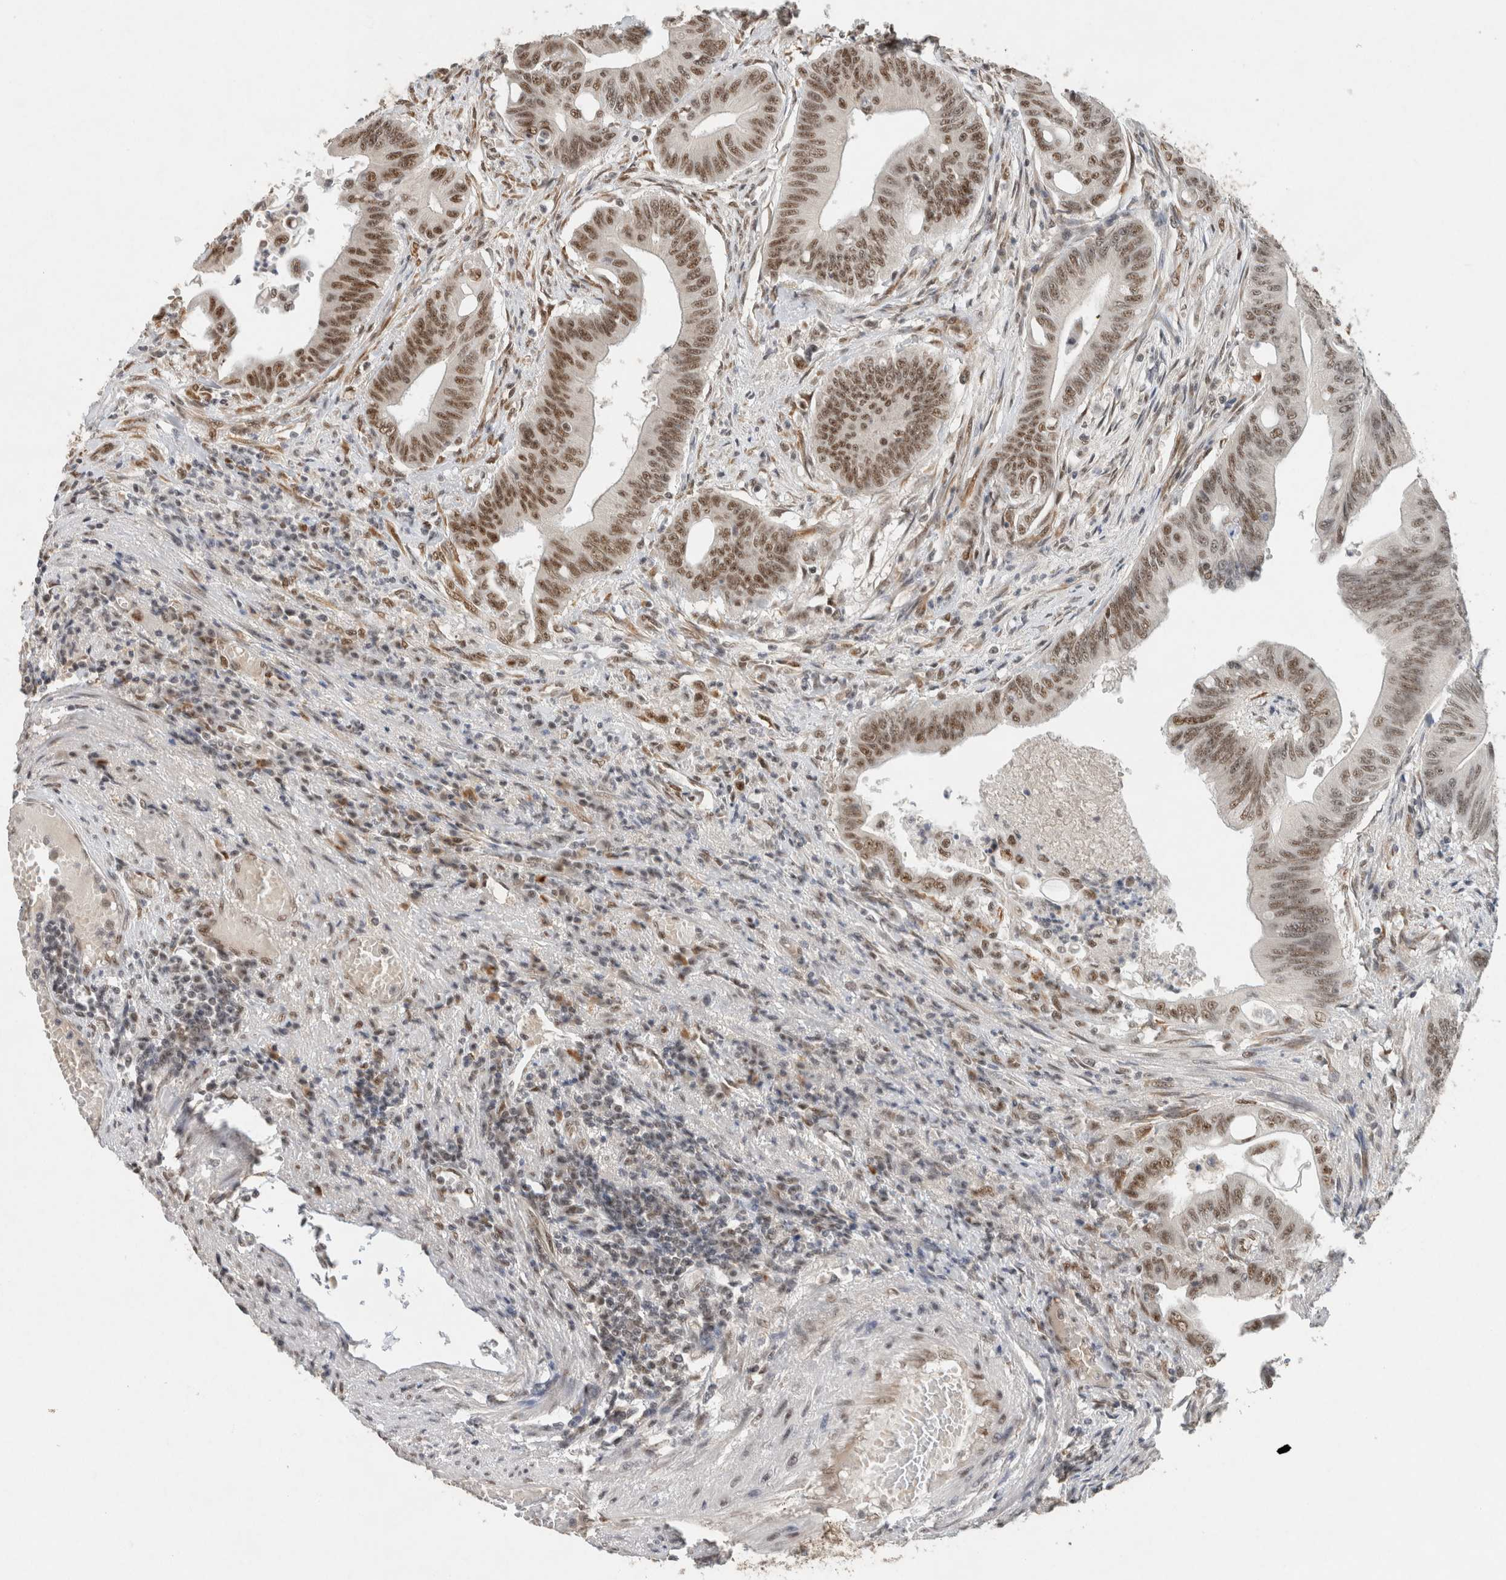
{"staining": {"intensity": "moderate", "quantity": ">75%", "location": "nuclear"}, "tissue": "colorectal cancer", "cell_type": "Tumor cells", "image_type": "cancer", "snomed": [{"axis": "morphology", "description": "Adenoma, NOS"}, {"axis": "morphology", "description": "Adenocarcinoma, NOS"}, {"axis": "topography", "description": "Colon"}], "caption": "Approximately >75% of tumor cells in human colorectal cancer show moderate nuclear protein positivity as visualized by brown immunohistochemical staining.", "gene": "DDX42", "patient": {"sex": "male", "age": 79}}